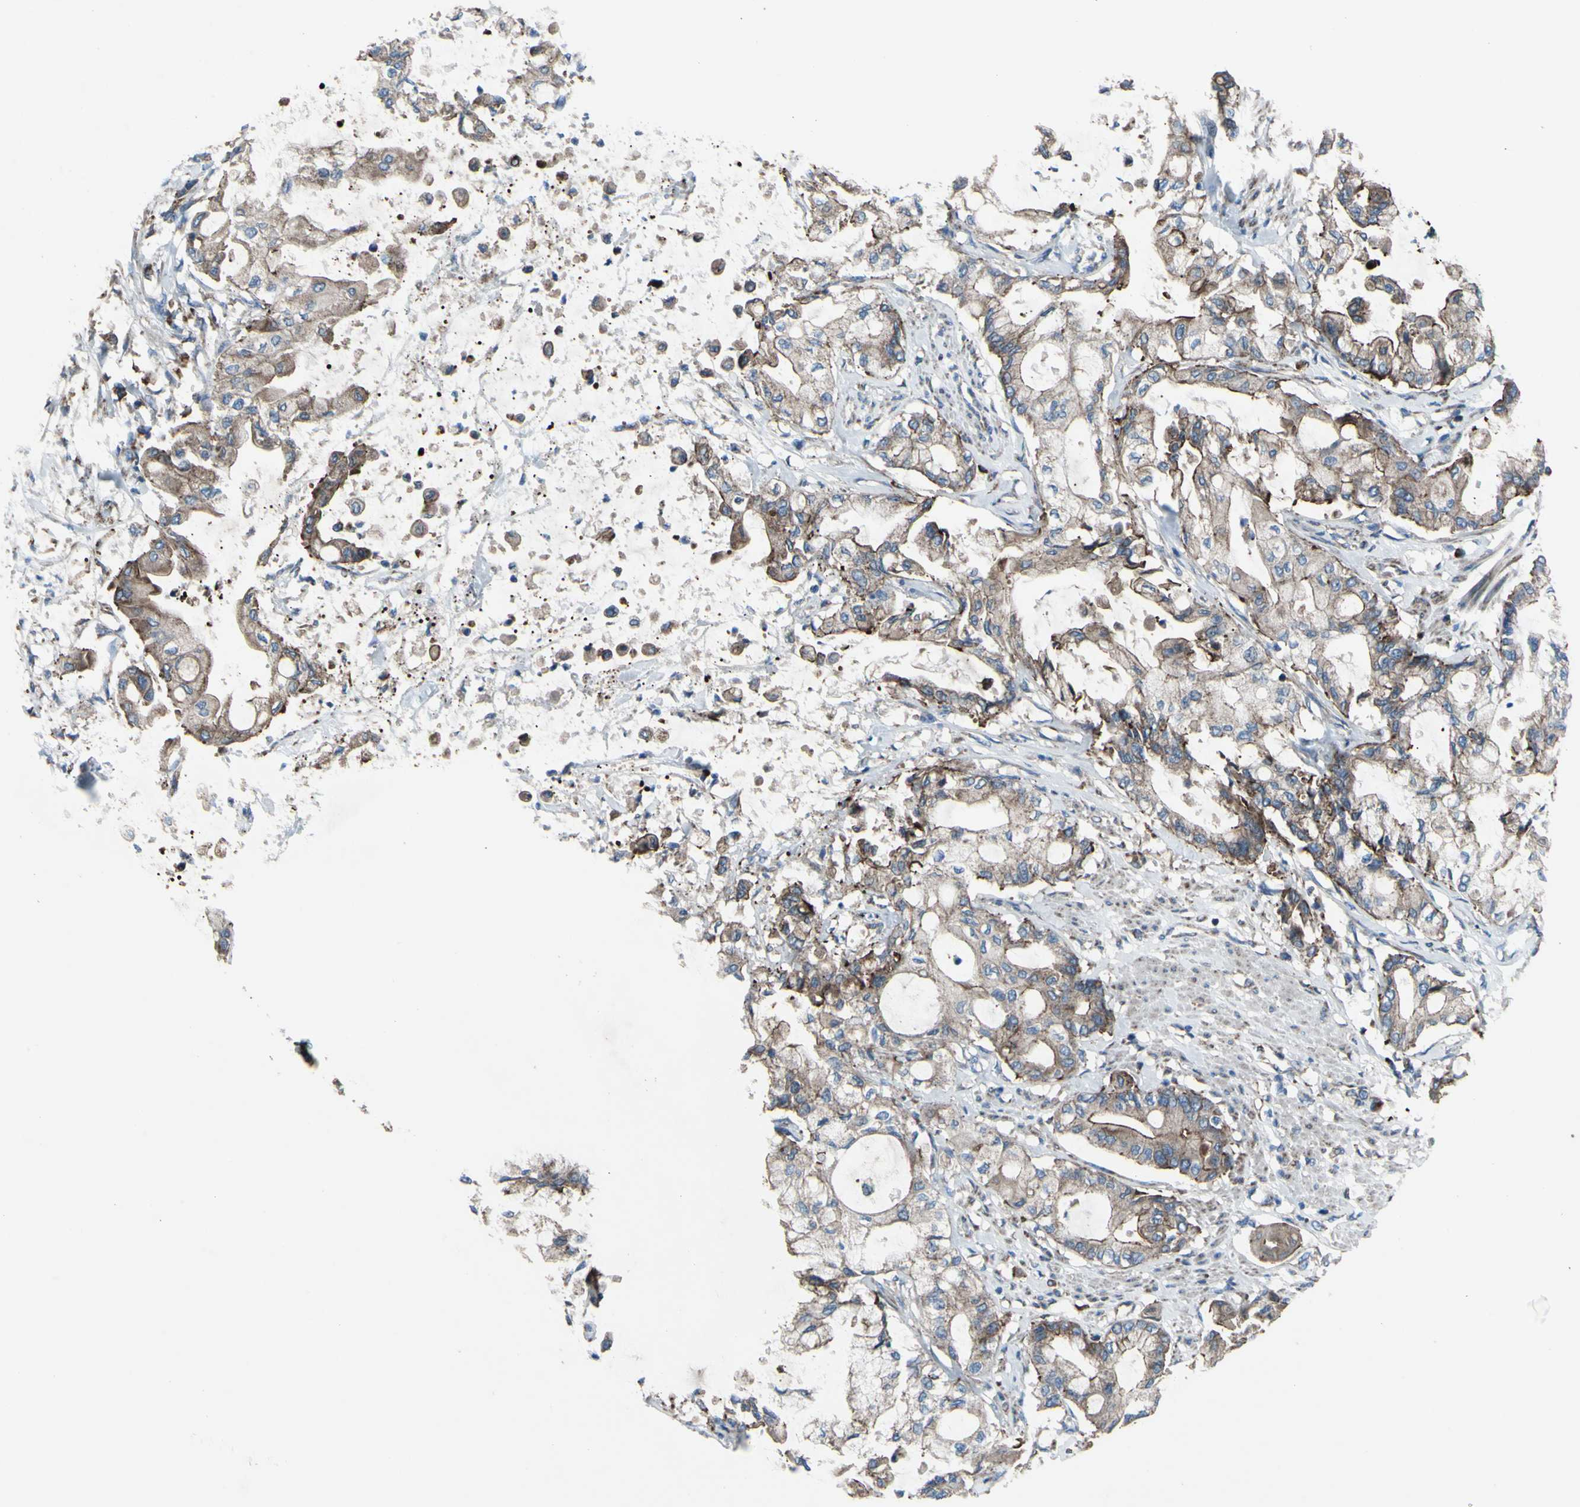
{"staining": {"intensity": "weak", "quantity": ">75%", "location": "cytoplasmic/membranous"}, "tissue": "pancreatic cancer", "cell_type": "Tumor cells", "image_type": "cancer", "snomed": [{"axis": "morphology", "description": "Adenocarcinoma, NOS"}, {"axis": "morphology", "description": "Adenocarcinoma, metastatic, NOS"}, {"axis": "topography", "description": "Lymph node"}, {"axis": "topography", "description": "Pancreas"}, {"axis": "topography", "description": "Duodenum"}], "caption": "Immunohistochemical staining of adenocarcinoma (pancreatic) demonstrates low levels of weak cytoplasmic/membranous protein staining in approximately >75% of tumor cells. (DAB IHC, brown staining for protein, blue staining for nuclei).", "gene": "EMC7", "patient": {"sex": "female", "age": 64}}